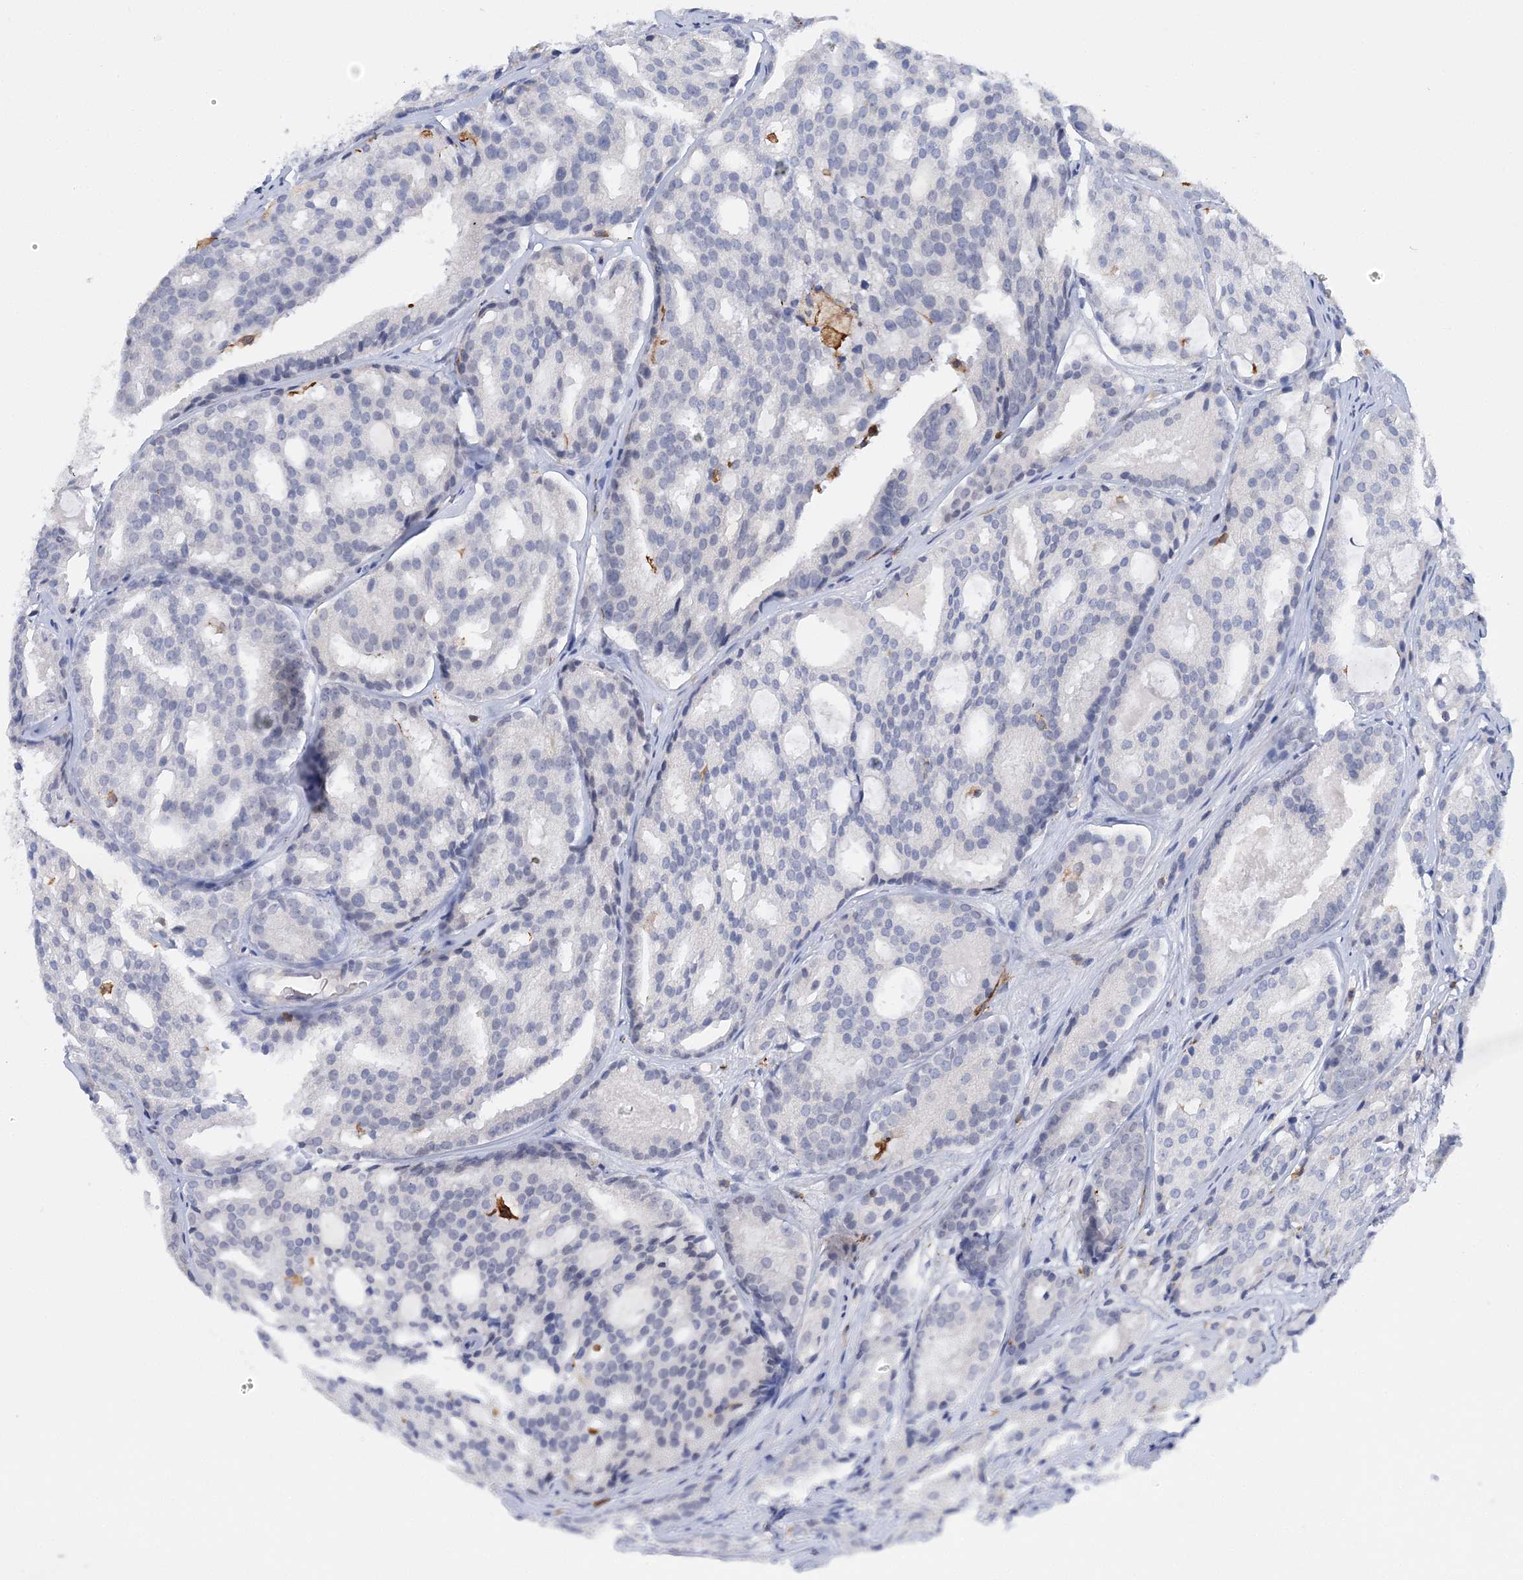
{"staining": {"intensity": "negative", "quantity": "none", "location": "none"}, "tissue": "prostate cancer", "cell_type": "Tumor cells", "image_type": "cancer", "snomed": [{"axis": "morphology", "description": "Adenocarcinoma, High grade"}, {"axis": "topography", "description": "Prostate"}], "caption": "A micrograph of human adenocarcinoma (high-grade) (prostate) is negative for staining in tumor cells.", "gene": "PRMT9", "patient": {"sex": "male", "age": 64}}